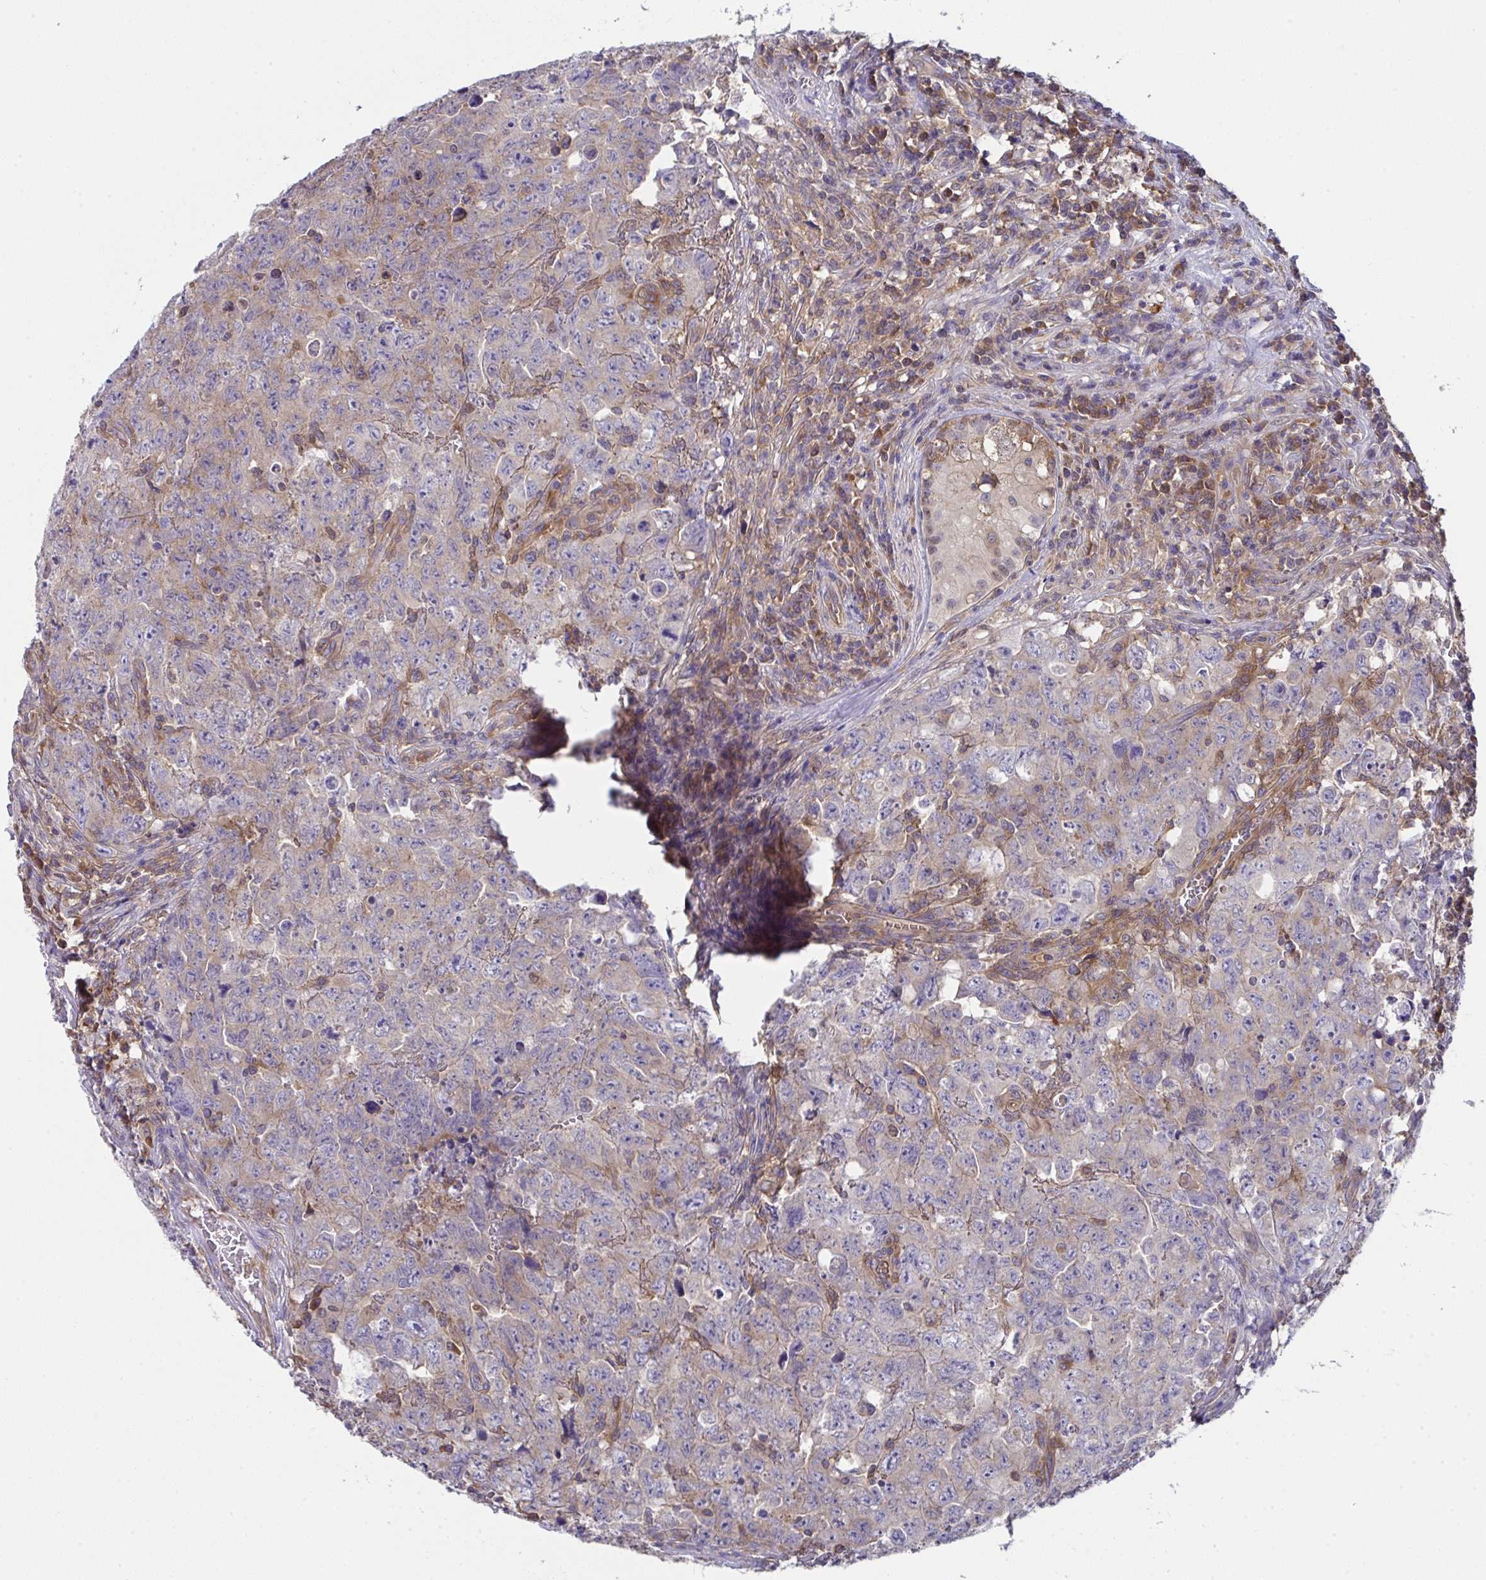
{"staining": {"intensity": "moderate", "quantity": "<25%", "location": "cytoplasmic/membranous"}, "tissue": "testis cancer", "cell_type": "Tumor cells", "image_type": "cancer", "snomed": [{"axis": "morphology", "description": "Carcinoma, Embryonal, NOS"}, {"axis": "topography", "description": "Testis"}], "caption": "Testis embryonal carcinoma stained for a protein (brown) reveals moderate cytoplasmic/membranous positive expression in about <25% of tumor cells.", "gene": "ALDH16A1", "patient": {"sex": "male", "age": 24}}